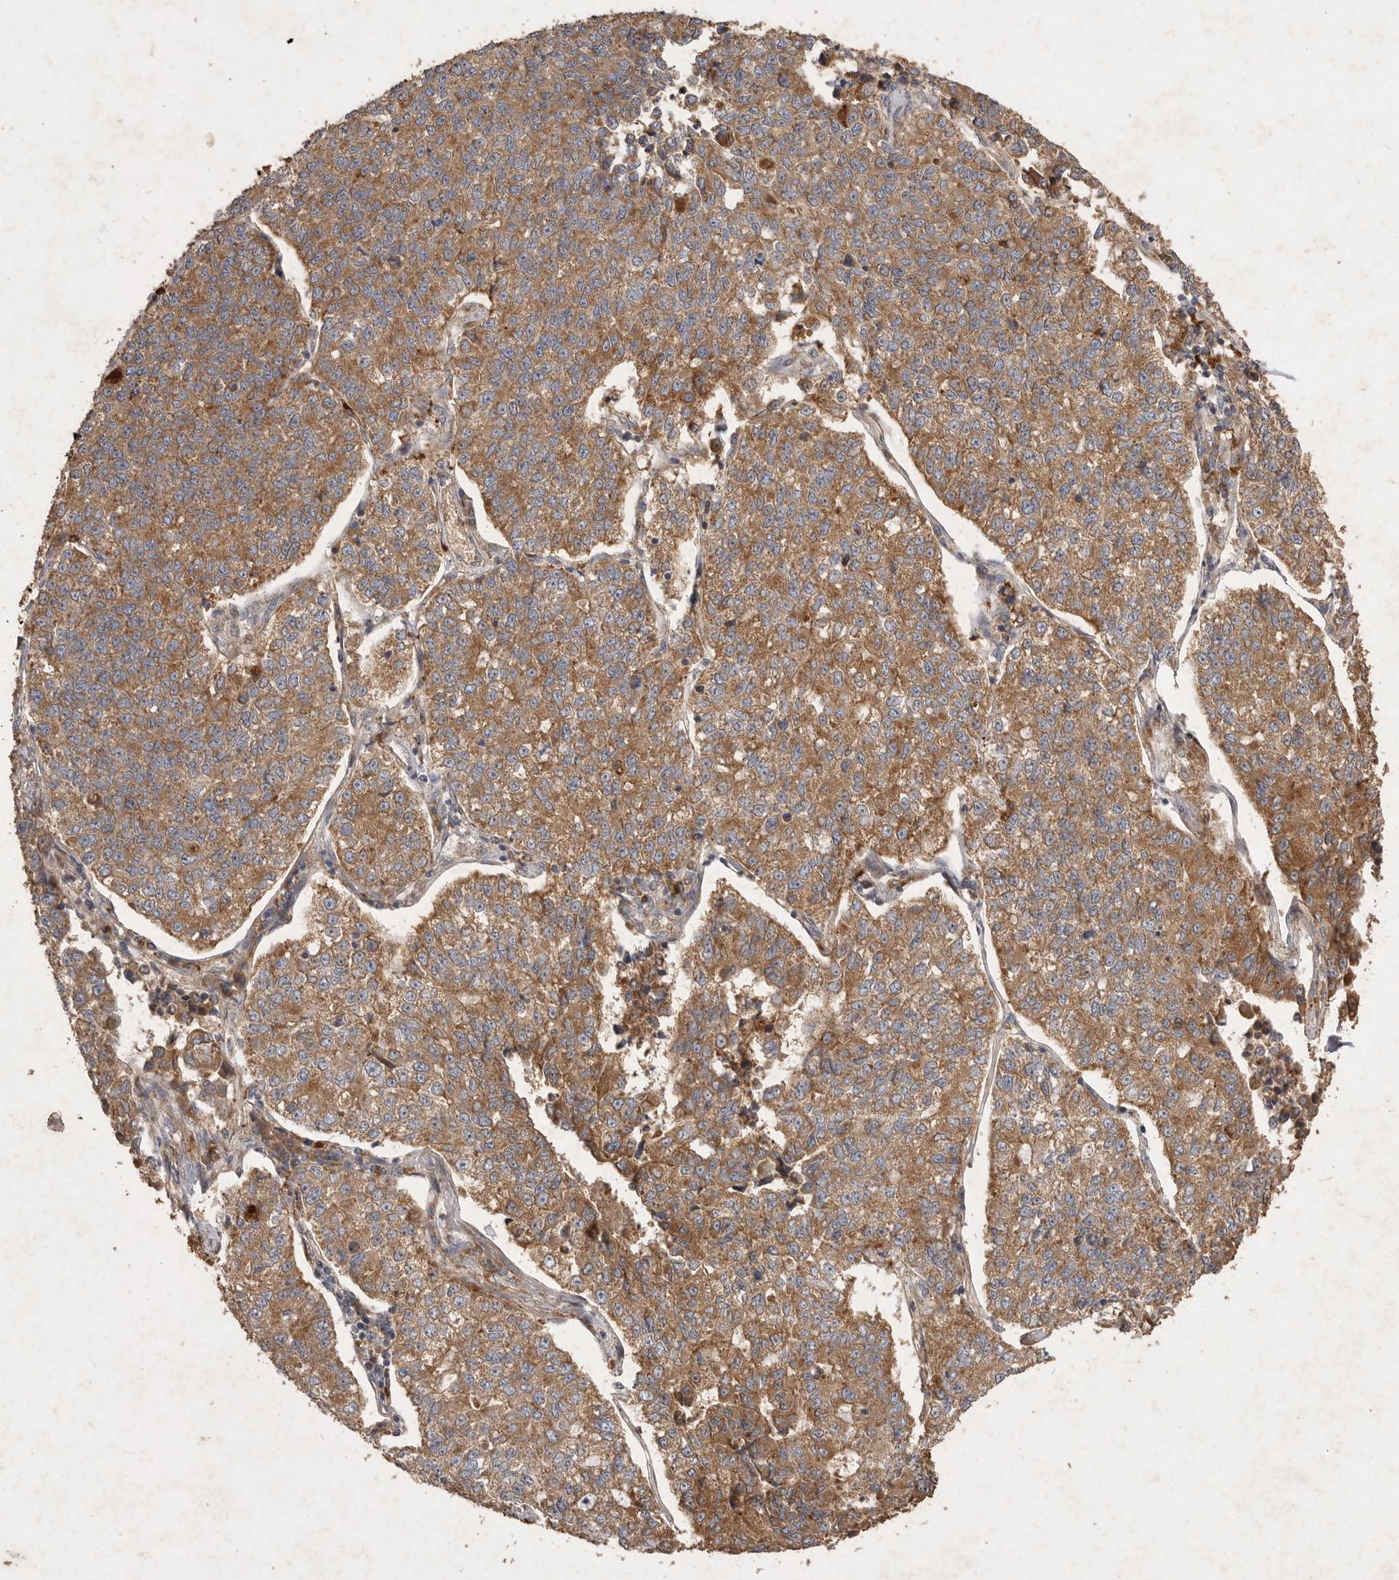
{"staining": {"intensity": "moderate", "quantity": ">75%", "location": "cytoplasmic/membranous"}, "tissue": "lung cancer", "cell_type": "Tumor cells", "image_type": "cancer", "snomed": [{"axis": "morphology", "description": "Adenocarcinoma, NOS"}, {"axis": "topography", "description": "Lung"}], "caption": "About >75% of tumor cells in human lung cancer (adenocarcinoma) exhibit moderate cytoplasmic/membranous protein expression as visualized by brown immunohistochemical staining.", "gene": "MRPL41", "patient": {"sex": "male", "age": 49}}